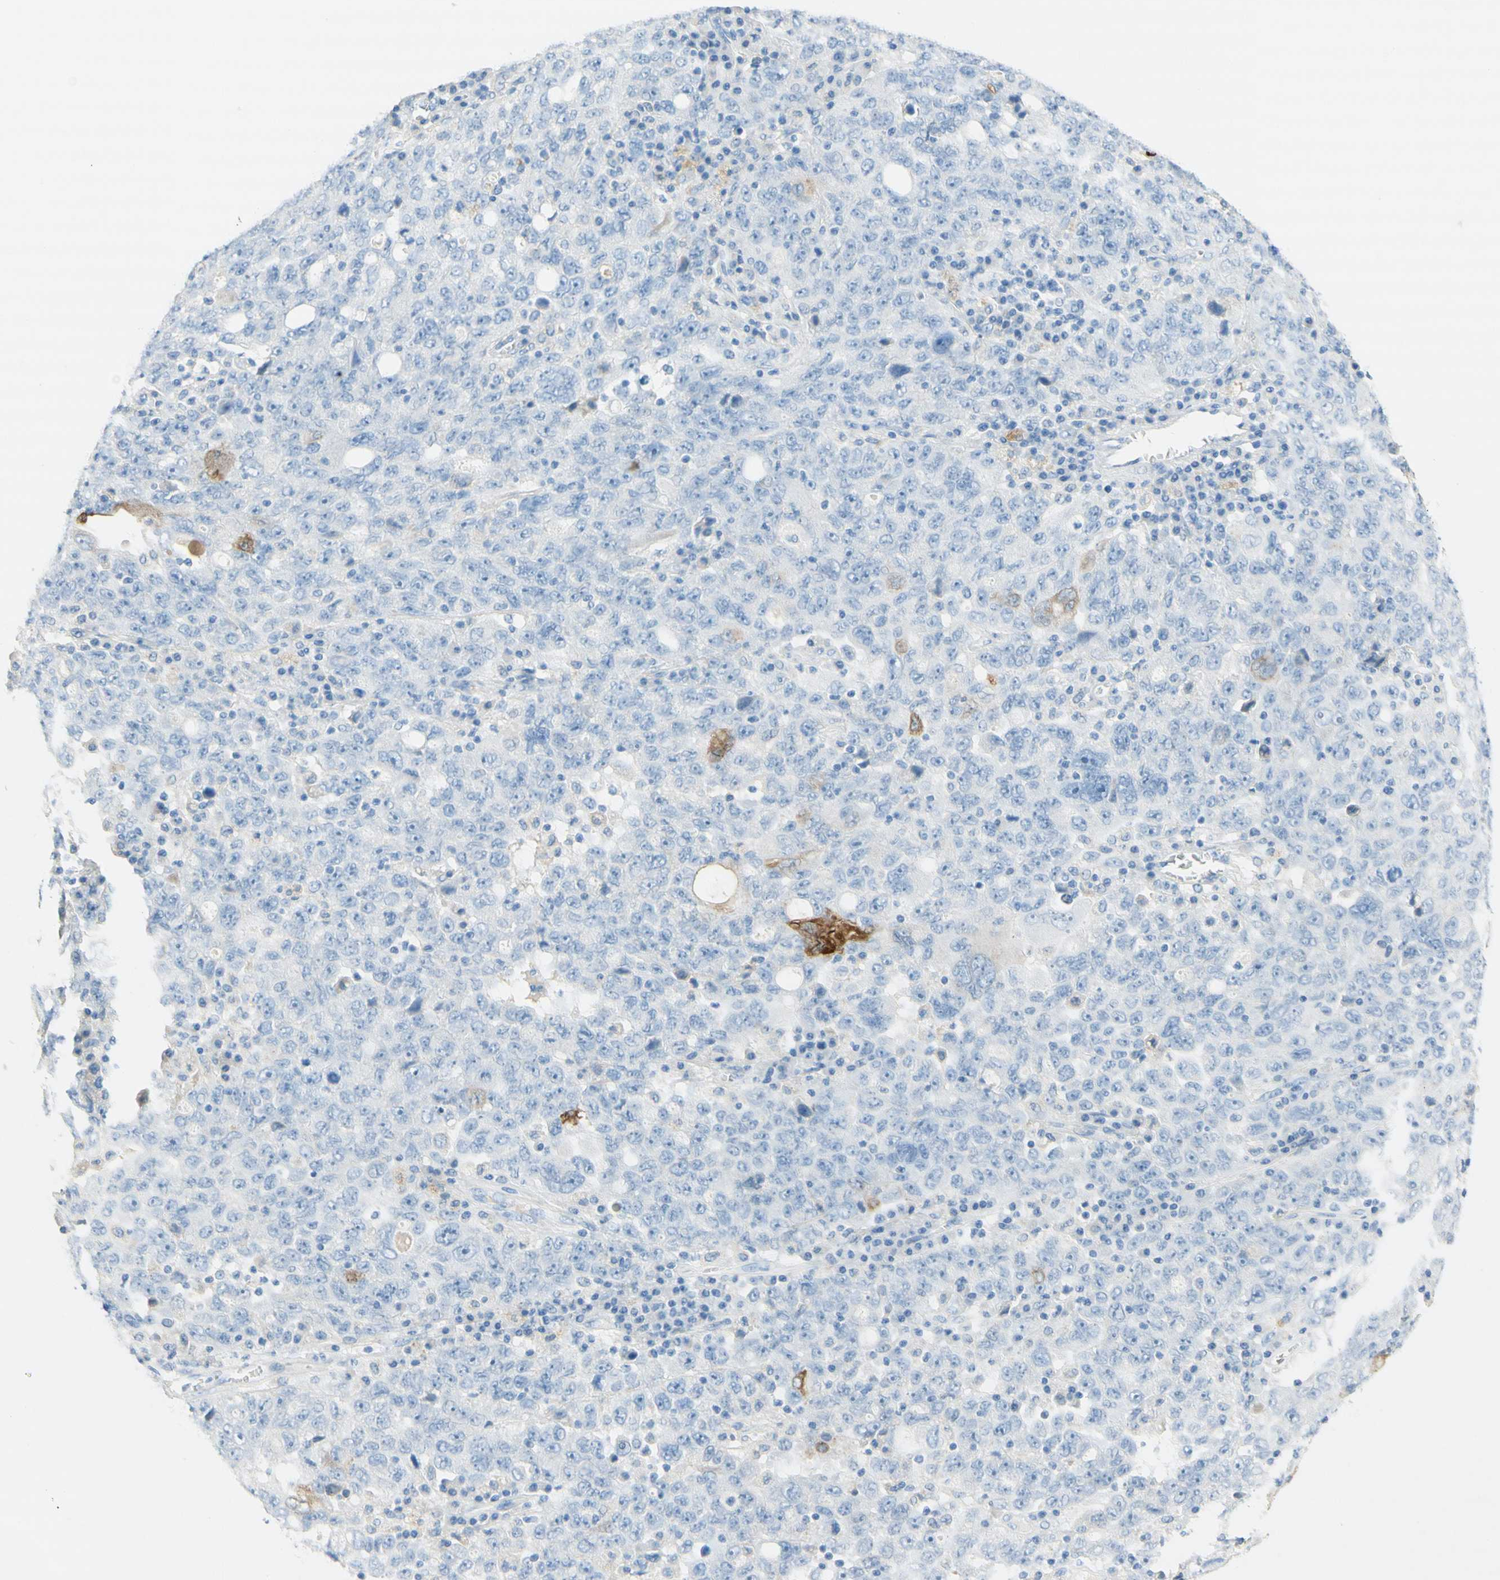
{"staining": {"intensity": "negative", "quantity": "none", "location": "none"}, "tissue": "ovarian cancer", "cell_type": "Tumor cells", "image_type": "cancer", "snomed": [{"axis": "morphology", "description": "Carcinoma, endometroid"}, {"axis": "topography", "description": "Ovary"}], "caption": "DAB (3,3'-diaminobenzidine) immunohistochemical staining of human ovarian cancer (endometroid carcinoma) reveals no significant staining in tumor cells.", "gene": "POLR2J3", "patient": {"sex": "female", "age": 62}}